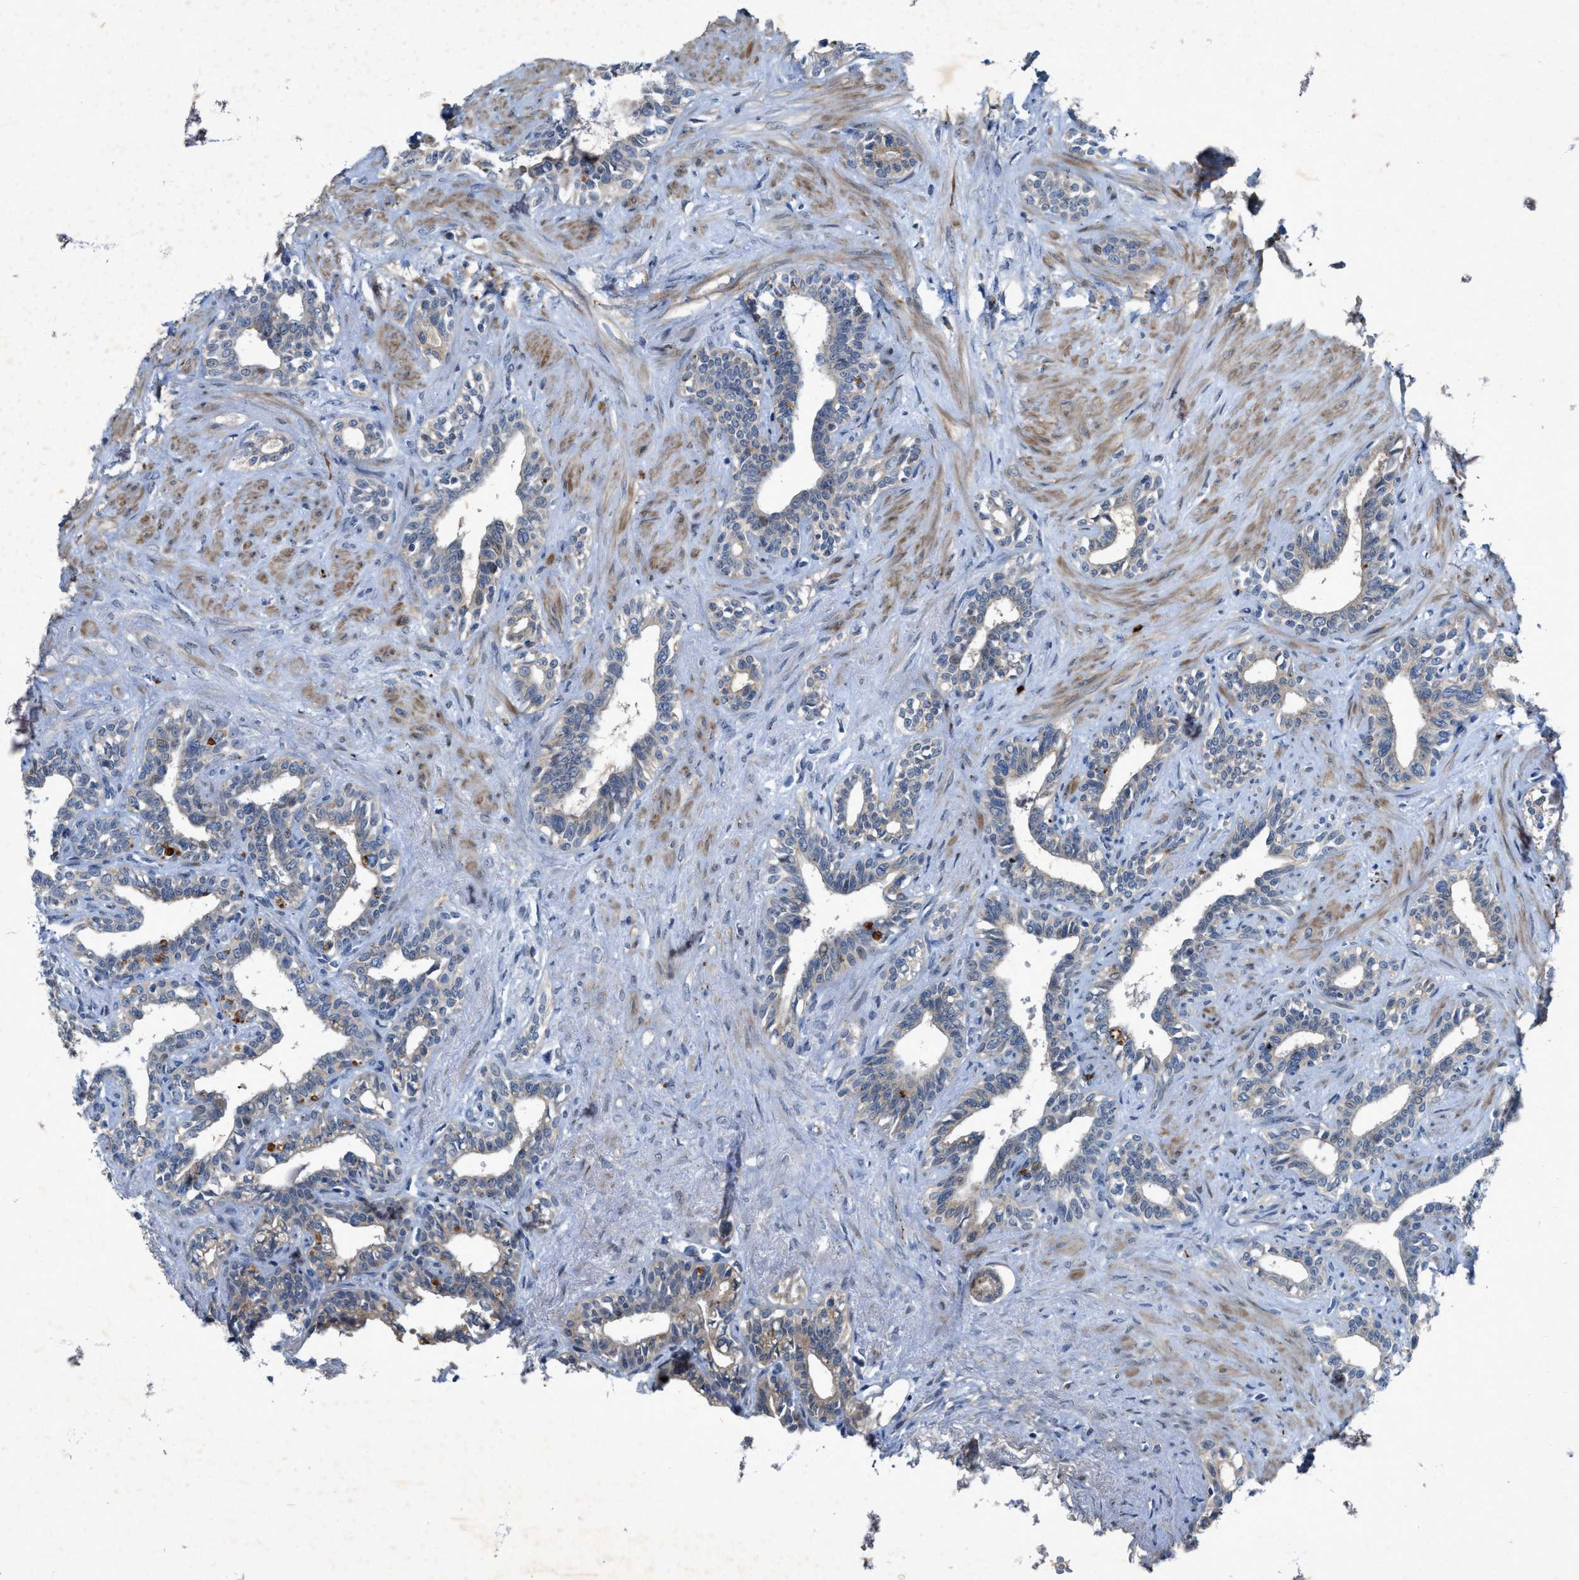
{"staining": {"intensity": "weak", "quantity": "<25%", "location": "cytoplasmic/membranous"}, "tissue": "seminal vesicle", "cell_type": "Glandular cells", "image_type": "normal", "snomed": [{"axis": "morphology", "description": "Normal tissue, NOS"}, {"axis": "morphology", "description": "Adenocarcinoma, High grade"}, {"axis": "topography", "description": "Prostate"}, {"axis": "topography", "description": "Seminal veicle"}], "caption": "Glandular cells show no significant protein positivity in benign seminal vesicle. Nuclei are stained in blue.", "gene": "URGCP", "patient": {"sex": "male", "age": 55}}